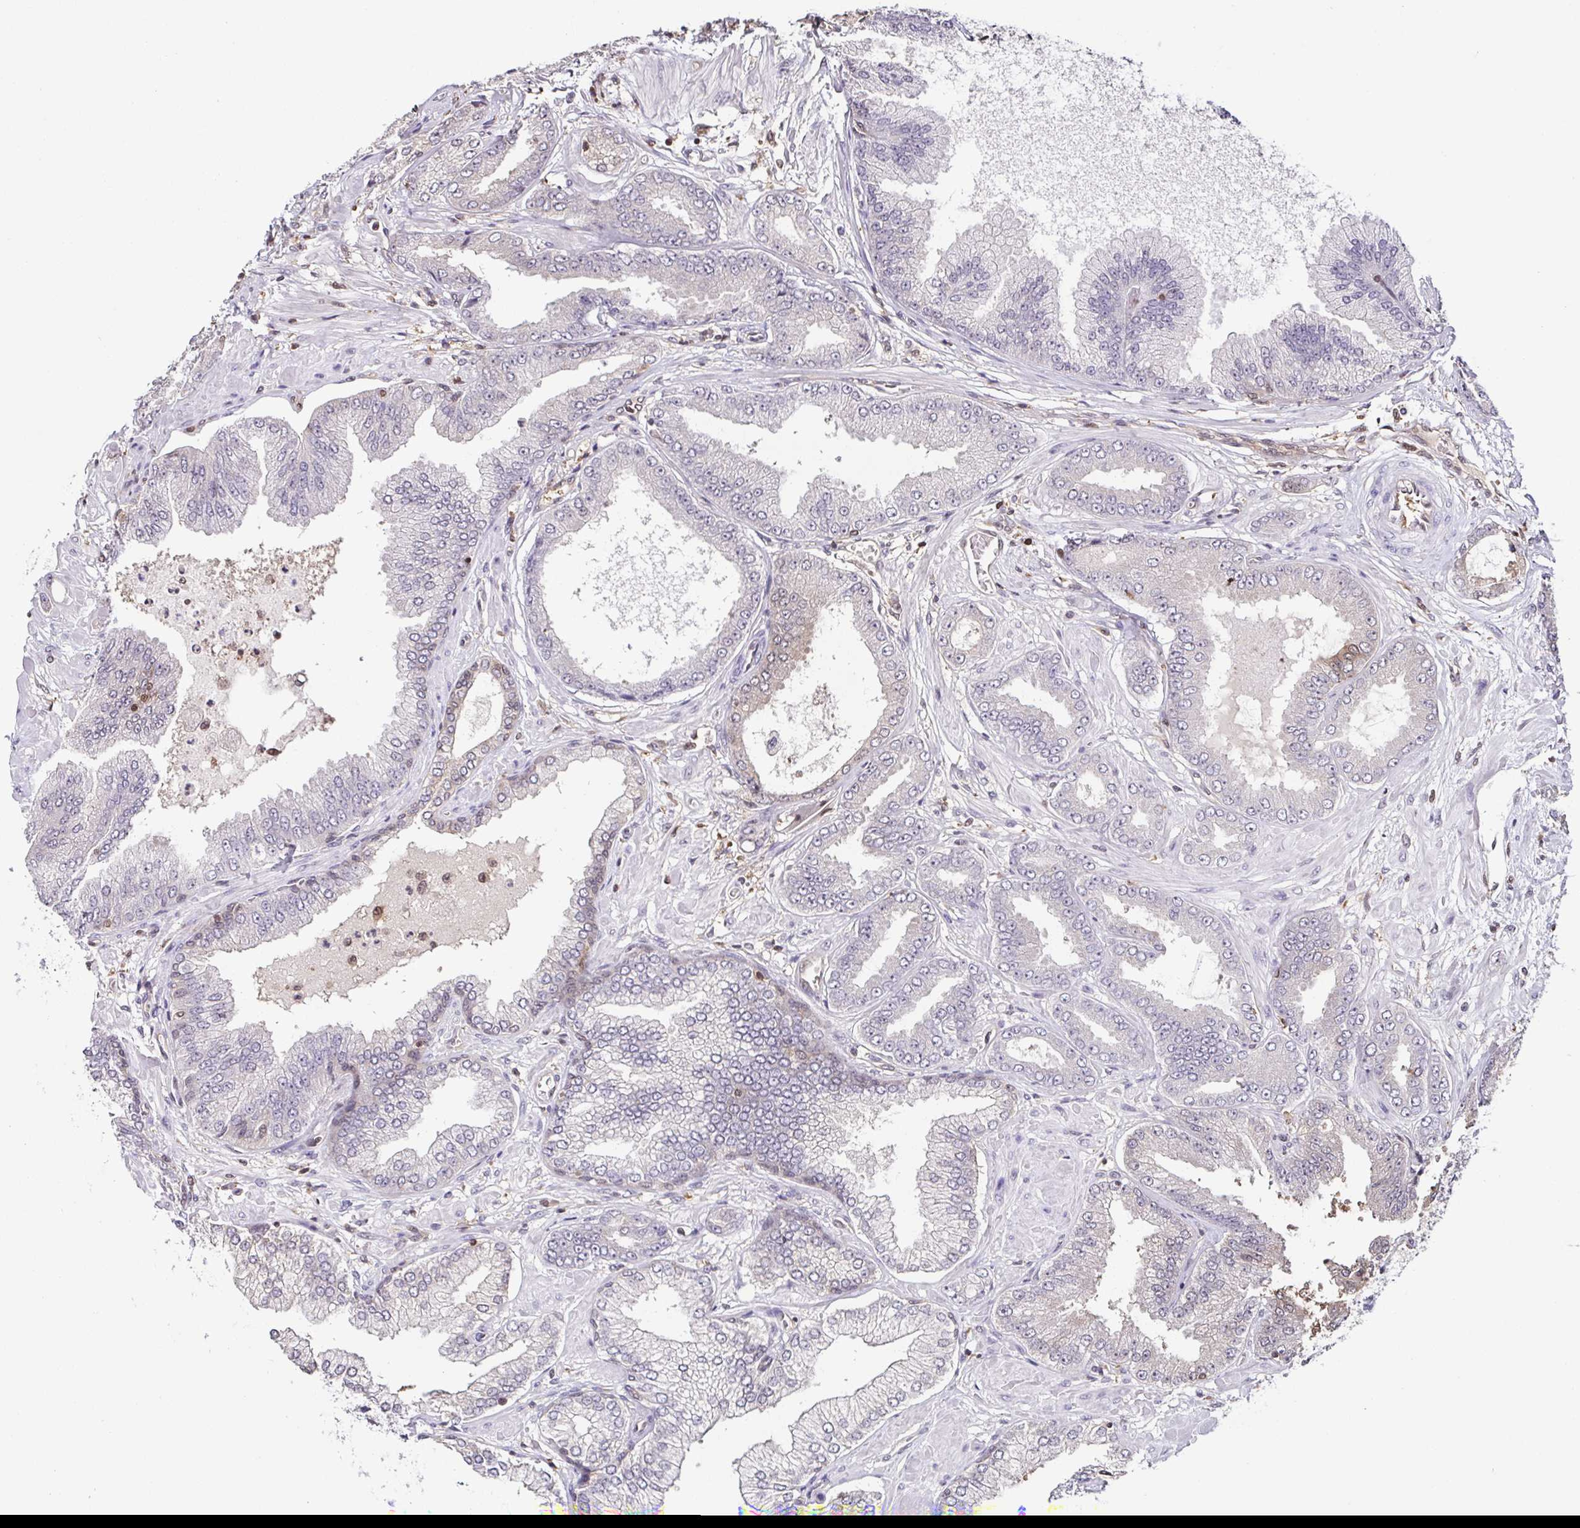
{"staining": {"intensity": "weak", "quantity": "25%-75%", "location": "cytoplasmic/membranous,nuclear"}, "tissue": "prostate cancer", "cell_type": "Tumor cells", "image_type": "cancer", "snomed": [{"axis": "morphology", "description": "Adenocarcinoma, Low grade"}, {"axis": "topography", "description": "Prostate"}], "caption": "Prostate cancer (adenocarcinoma (low-grade)) tissue demonstrates weak cytoplasmic/membranous and nuclear positivity in about 25%-75% of tumor cells, visualized by immunohistochemistry. (DAB (3,3'-diaminobenzidine) = brown stain, brightfield microscopy at high magnification).", "gene": "PSMB9", "patient": {"sex": "male", "age": 55}}